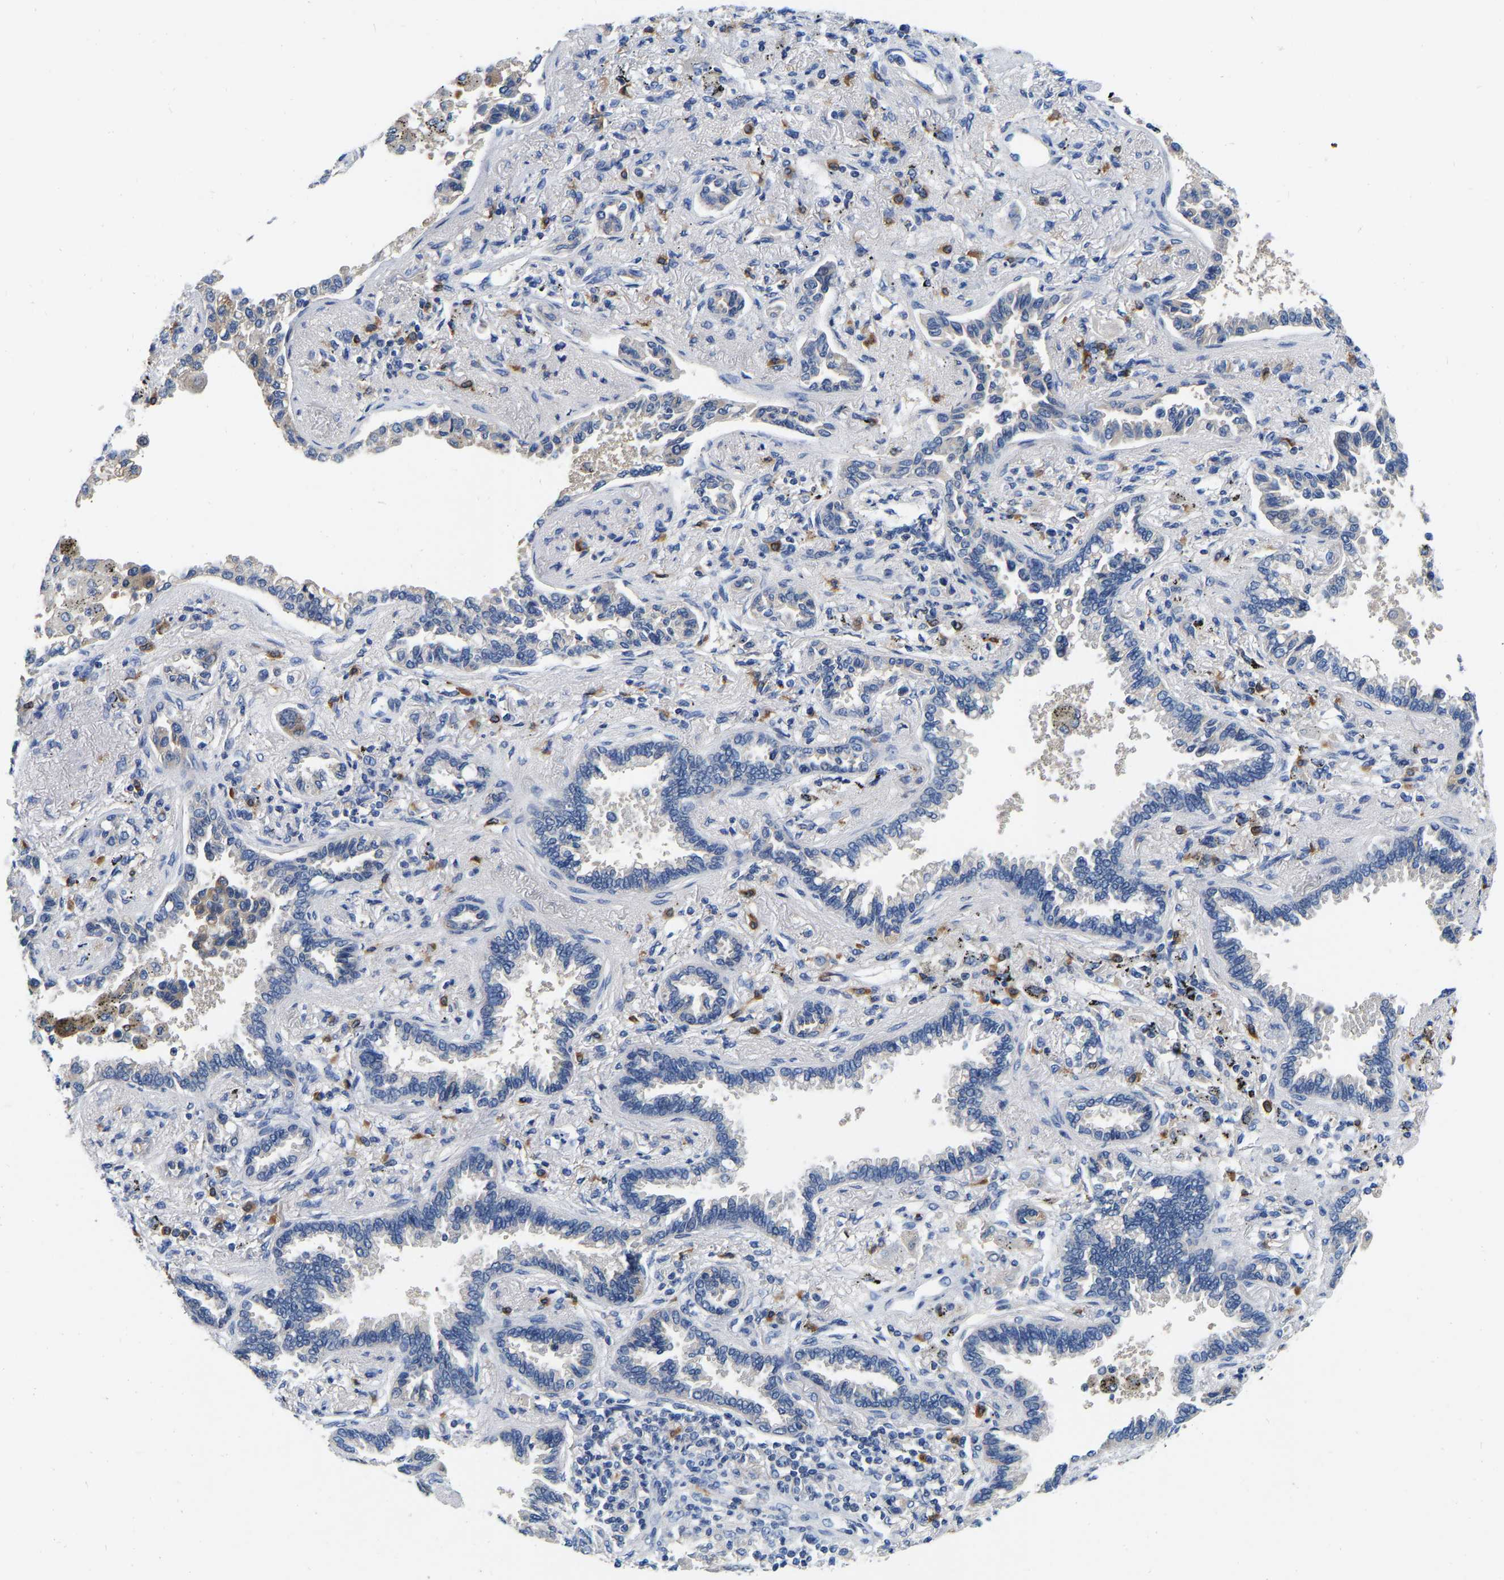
{"staining": {"intensity": "moderate", "quantity": "25%-75%", "location": "cytoplasmic/membranous"}, "tissue": "lung cancer", "cell_type": "Tumor cells", "image_type": "cancer", "snomed": [{"axis": "morphology", "description": "Normal tissue, NOS"}, {"axis": "morphology", "description": "Adenocarcinoma, NOS"}, {"axis": "topography", "description": "Lung"}], "caption": "This histopathology image exhibits IHC staining of lung adenocarcinoma, with medium moderate cytoplasmic/membranous positivity in approximately 25%-75% of tumor cells.", "gene": "RAB27B", "patient": {"sex": "male", "age": 59}}